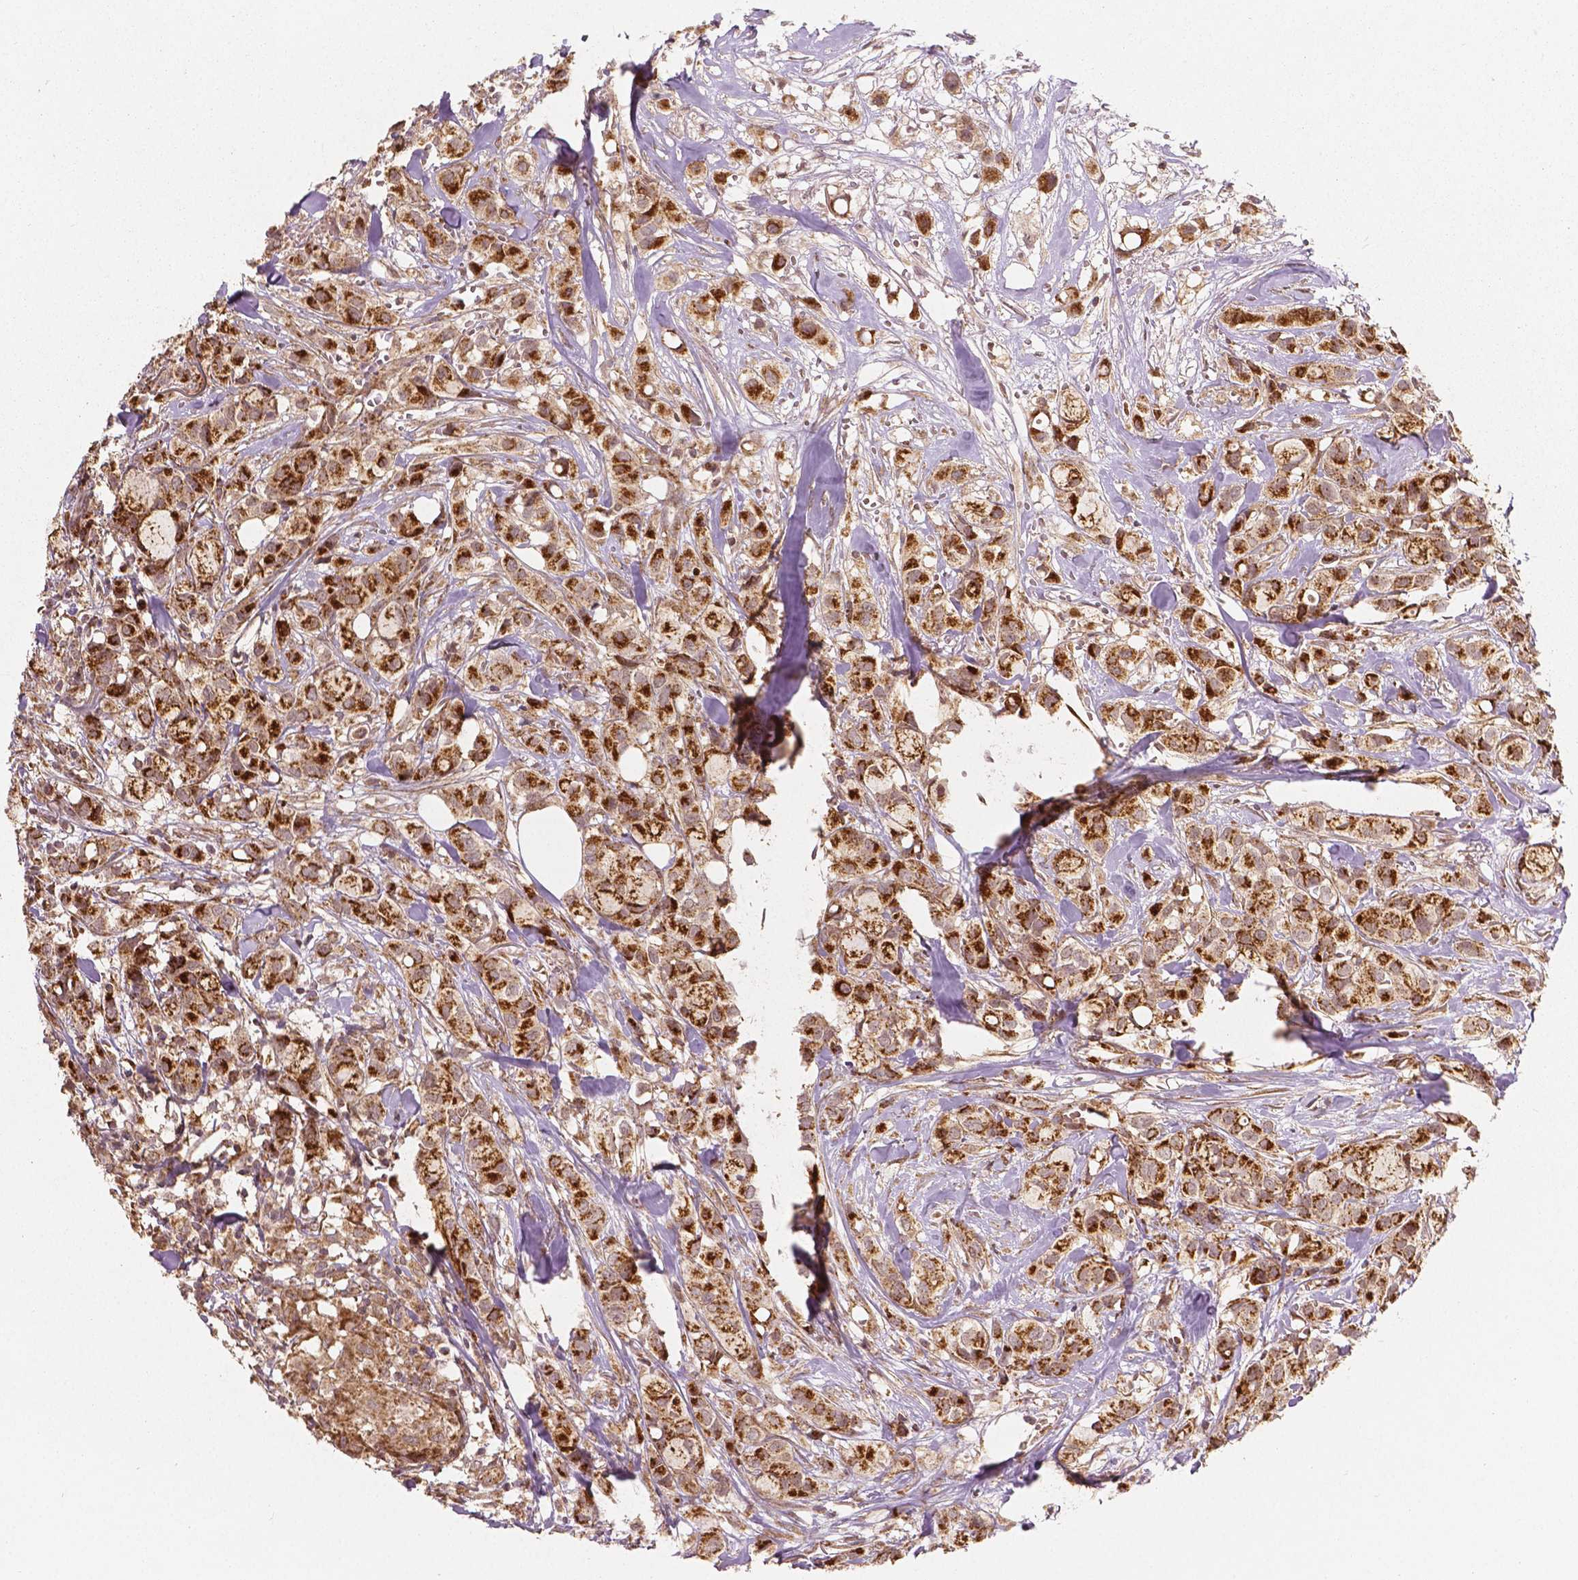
{"staining": {"intensity": "strong", "quantity": ">75%", "location": "cytoplasmic/membranous"}, "tissue": "breast cancer", "cell_type": "Tumor cells", "image_type": "cancer", "snomed": [{"axis": "morphology", "description": "Duct carcinoma"}, {"axis": "topography", "description": "Breast"}], "caption": "Protein expression analysis of infiltrating ductal carcinoma (breast) reveals strong cytoplasmic/membranous positivity in about >75% of tumor cells.", "gene": "PGAM5", "patient": {"sex": "female", "age": 85}}